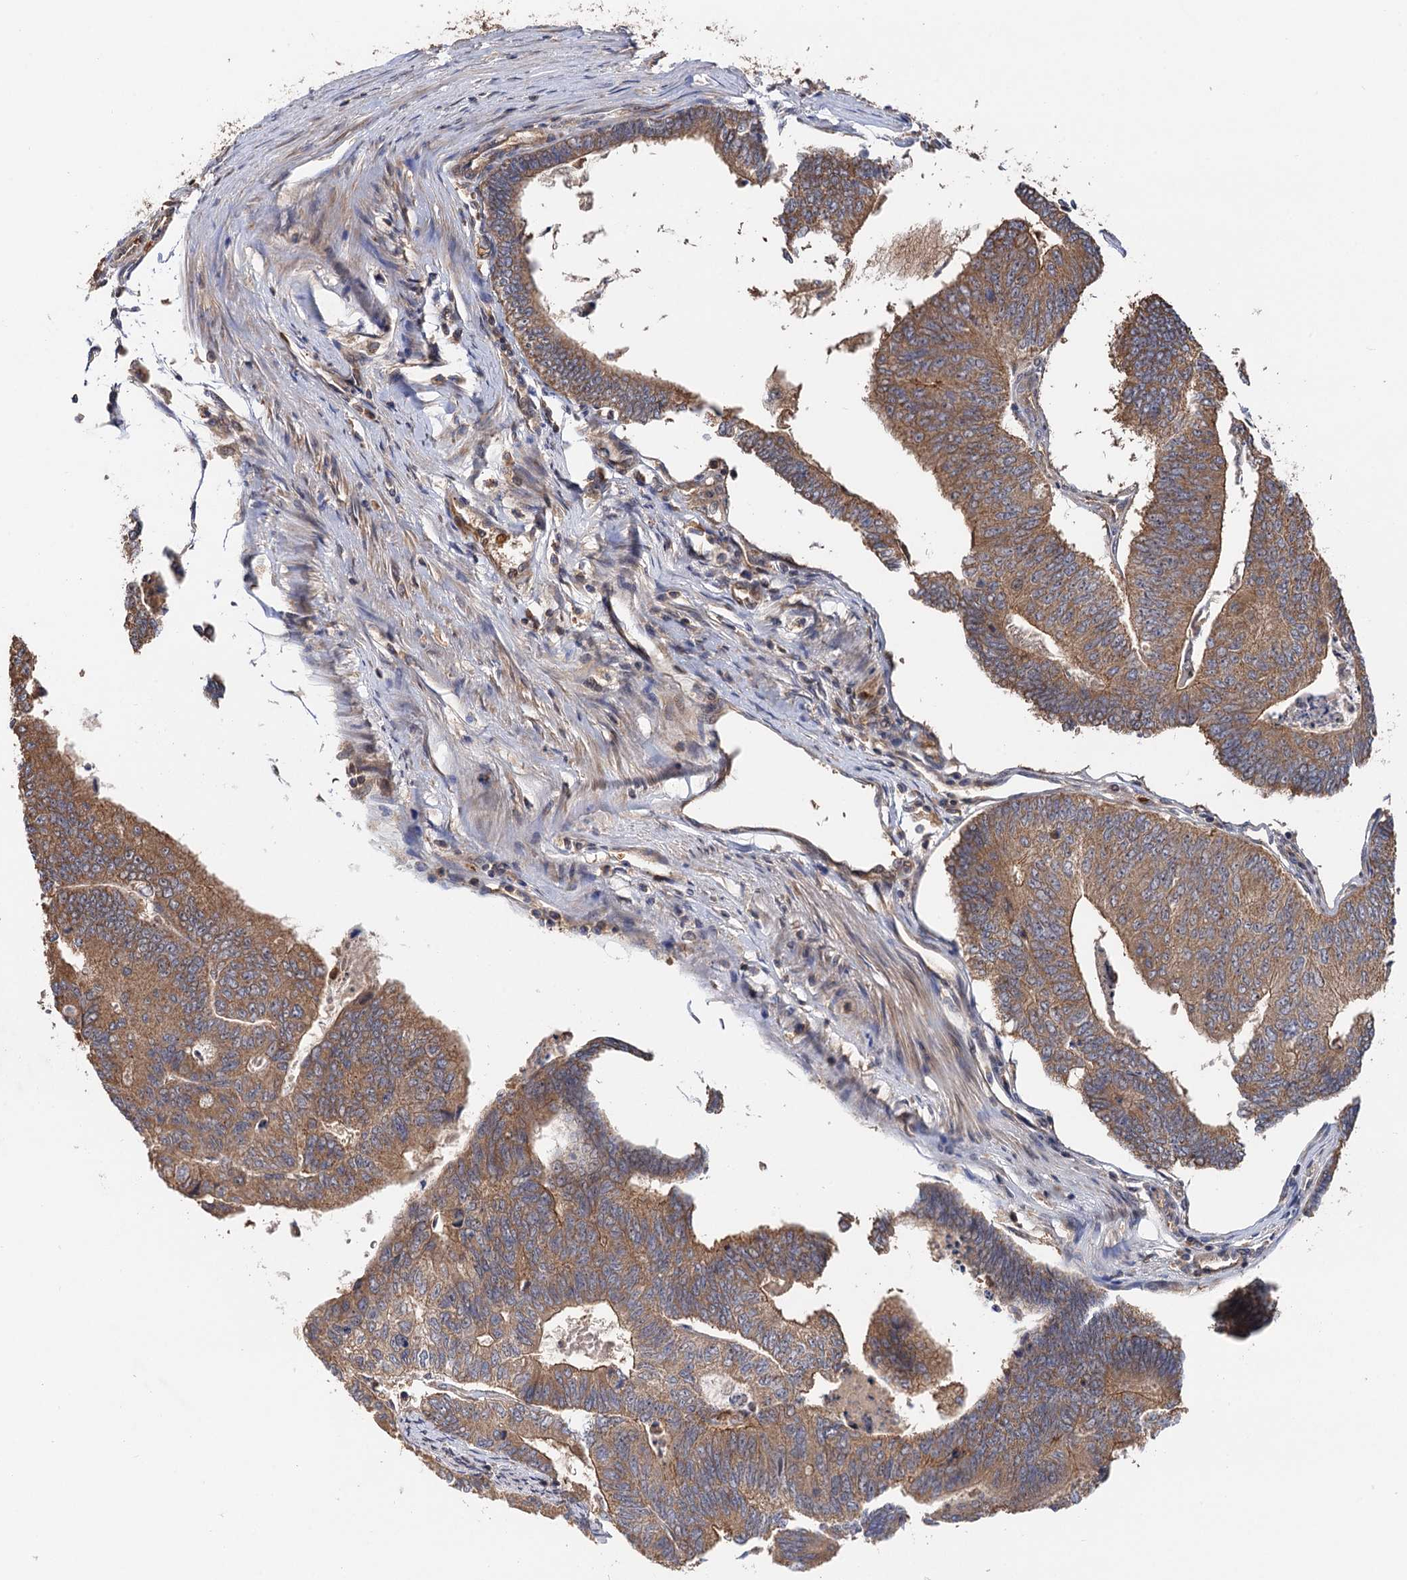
{"staining": {"intensity": "moderate", "quantity": ">75%", "location": "cytoplasmic/membranous"}, "tissue": "colorectal cancer", "cell_type": "Tumor cells", "image_type": "cancer", "snomed": [{"axis": "morphology", "description": "Adenocarcinoma, NOS"}, {"axis": "topography", "description": "Colon"}], "caption": "Protein expression by immunohistochemistry (IHC) demonstrates moderate cytoplasmic/membranous expression in approximately >75% of tumor cells in adenocarcinoma (colorectal).", "gene": "SNX32", "patient": {"sex": "female", "age": 67}}